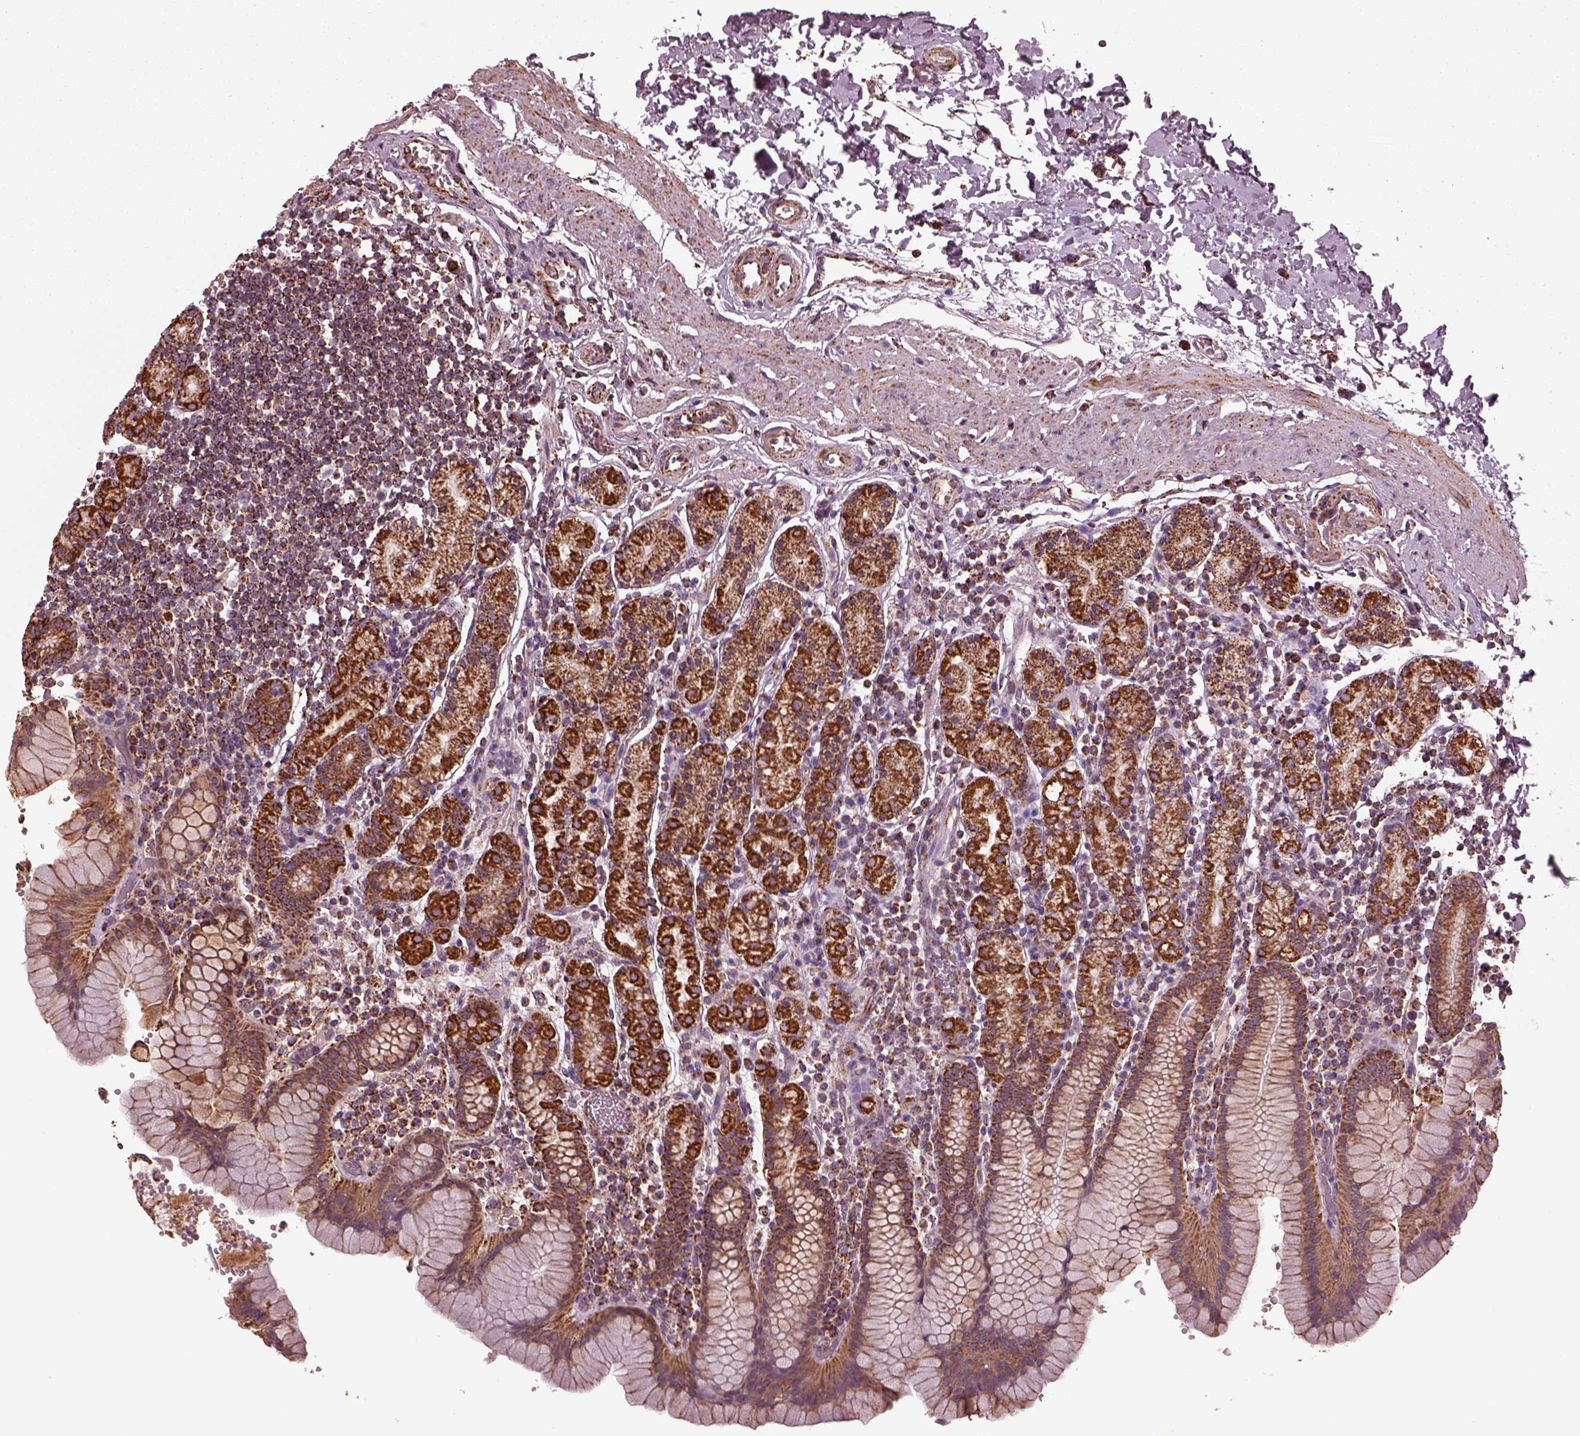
{"staining": {"intensity": "strong", "quantity": ">75%", "location": "cytoplasmic/membranous"}, "tissue": "stomach", "cell_type": "Glandular cells", "image_type": "normal", "snomed": [{"axis": "morphology", "description": "Normal tissue, NOS"}, {"axis": "topography", "description": "Stomach, upper"}, {"axis": "topography", "description": "Stomach"}], "caption": "Glandular cells display high levels of strong cytoplasmic/membranous staining in approximately >75% of cells in benign stomach. The protein is stained brown, and the nuclei are stained in blue (DAB (3,3'-diaminobenzidine) IHC with brightfield microscopy, high magnification).", "gene": "TMEM254", "patient": {"sex": "male", "age": 62}}